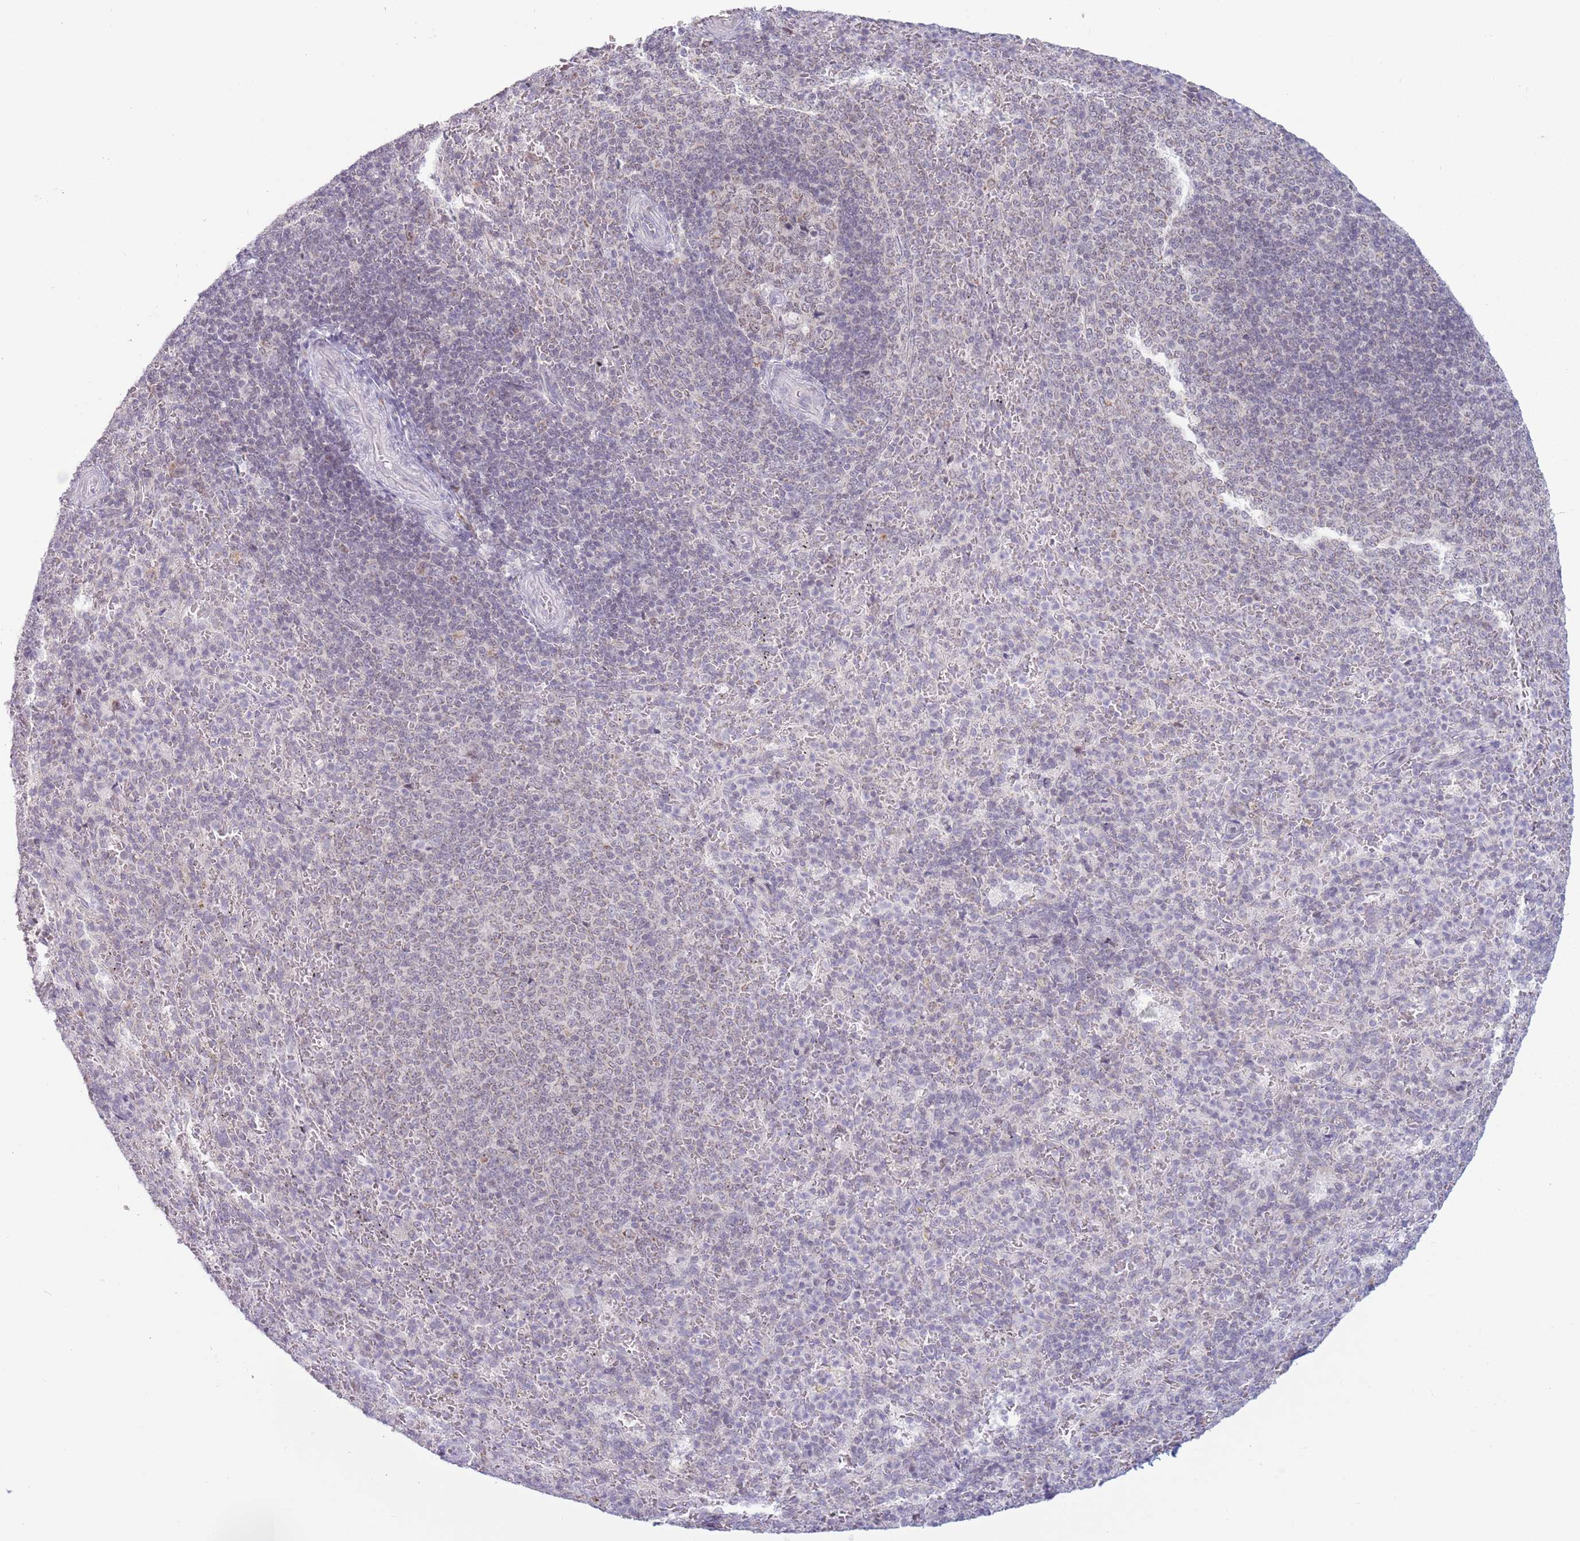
{"staining": {"intensity": "negative", "quantity": "none", "location": "none"}, "tissue": "spleen", "cell_type": "Cells in red pulp", "image_type": "normal", "snomed": [{"axis": "morphology", "description": "Normal tissue, NOS"}, {"axis": "topography", "description": "Spleen"}], "caption": "High power microscopy image of an immunohistochemistry (IHC) image of unremarkable spleen, revealing no significant expression in cells in red pulp.", "gene": "MRPL34", "patient": {"sex": "female", "age": 21}}